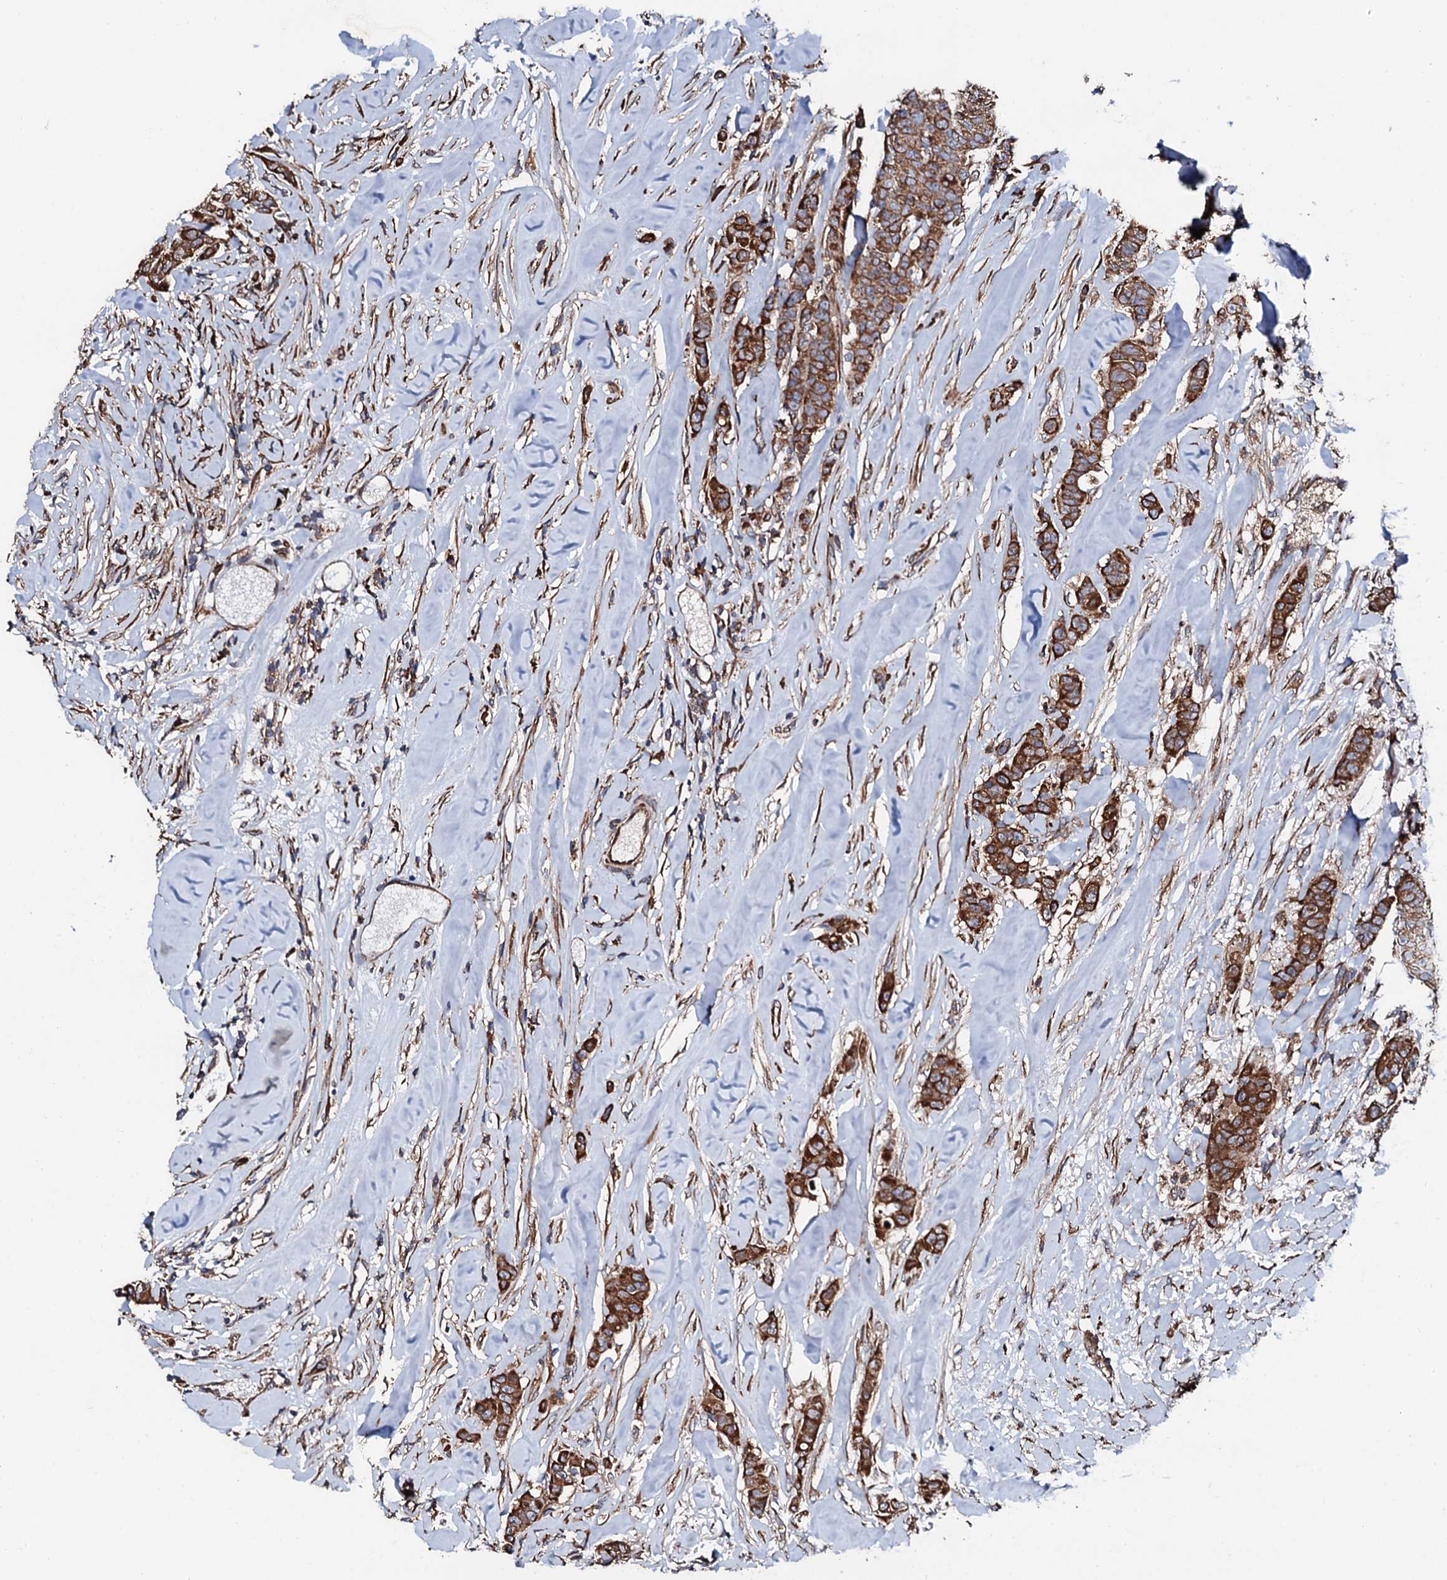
{"staining": {"intensity": "strong", "quantity": ">75%", "location": "cytoplasmic/membranous"}, "tissue": "breast cancer", "cell_type": "Tumor cells", "image_type": "cancer", "snomed": [{"axis": "morphology", "description": "Duct carcinoma"}, {"axis": "topography", "description": "Breast"}], "caption": "A brown stain shows strong cytoplasmic/membranous positivity of a protein in breast cancer (intraductal carcinoma) tumor cells. (Stains: DAB (3,3'-diaminobenzidine) in brown, nuclei in blue, Microscopy: brightfield microscopy at high magnification).", "gene": "CKAP5", "patient": {"sex": "female", "age": 40}}